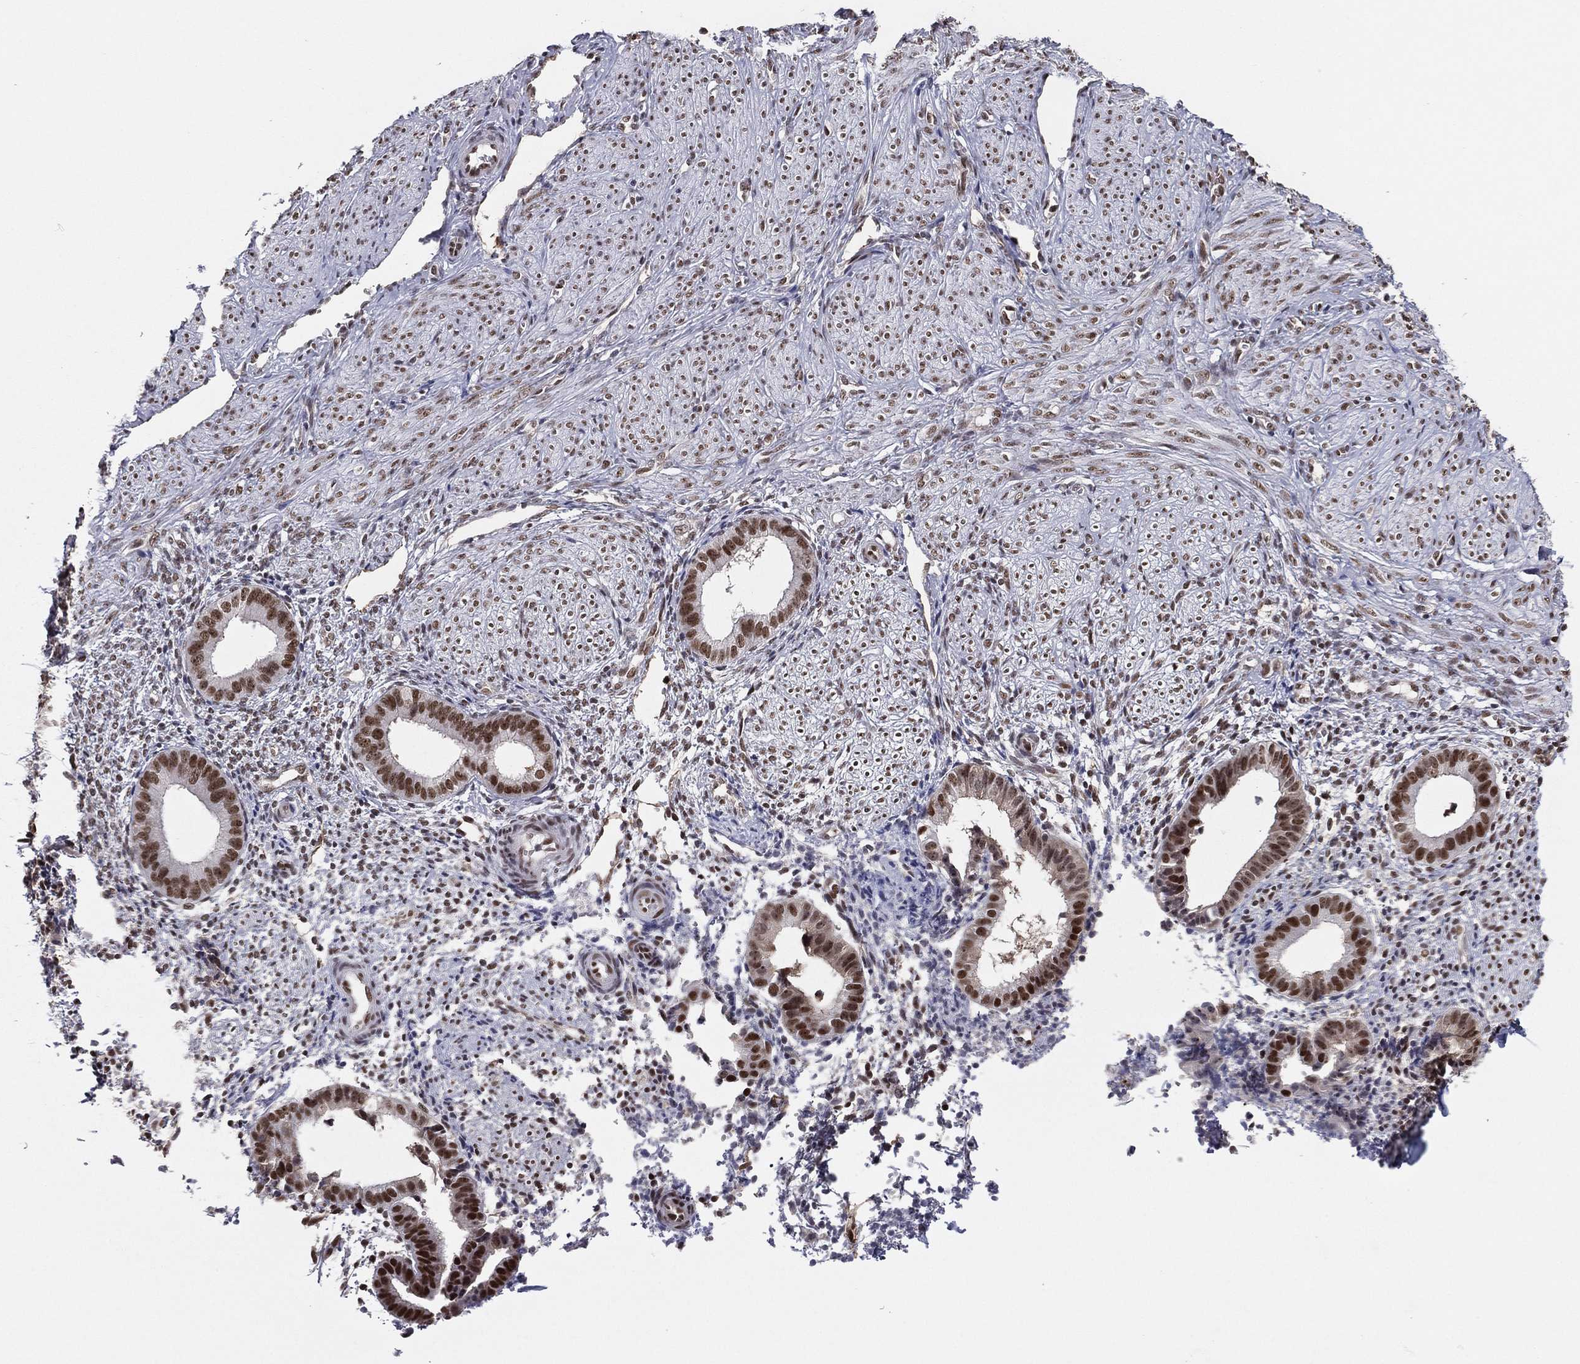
{"staining": {"intensity": "strong", "quantity": "<25%", "location": "nuclear"}, "tissue": "endometrium", "cell_type": "Cells in endometrial stroma", "image_type": "normal", "snomed": [{"axis": "morphology", "description": "Normal tissue, NOS"}, {"axis": "topography", "description": "Endometrium"}], "caption": "Strong nuclear staining for a protein is seen in about <25% of cells in endometrial stroma of benign endometrium using IHC.", "gene": "GPALPP1", "patient": {"sex": "female", "age": 47}}